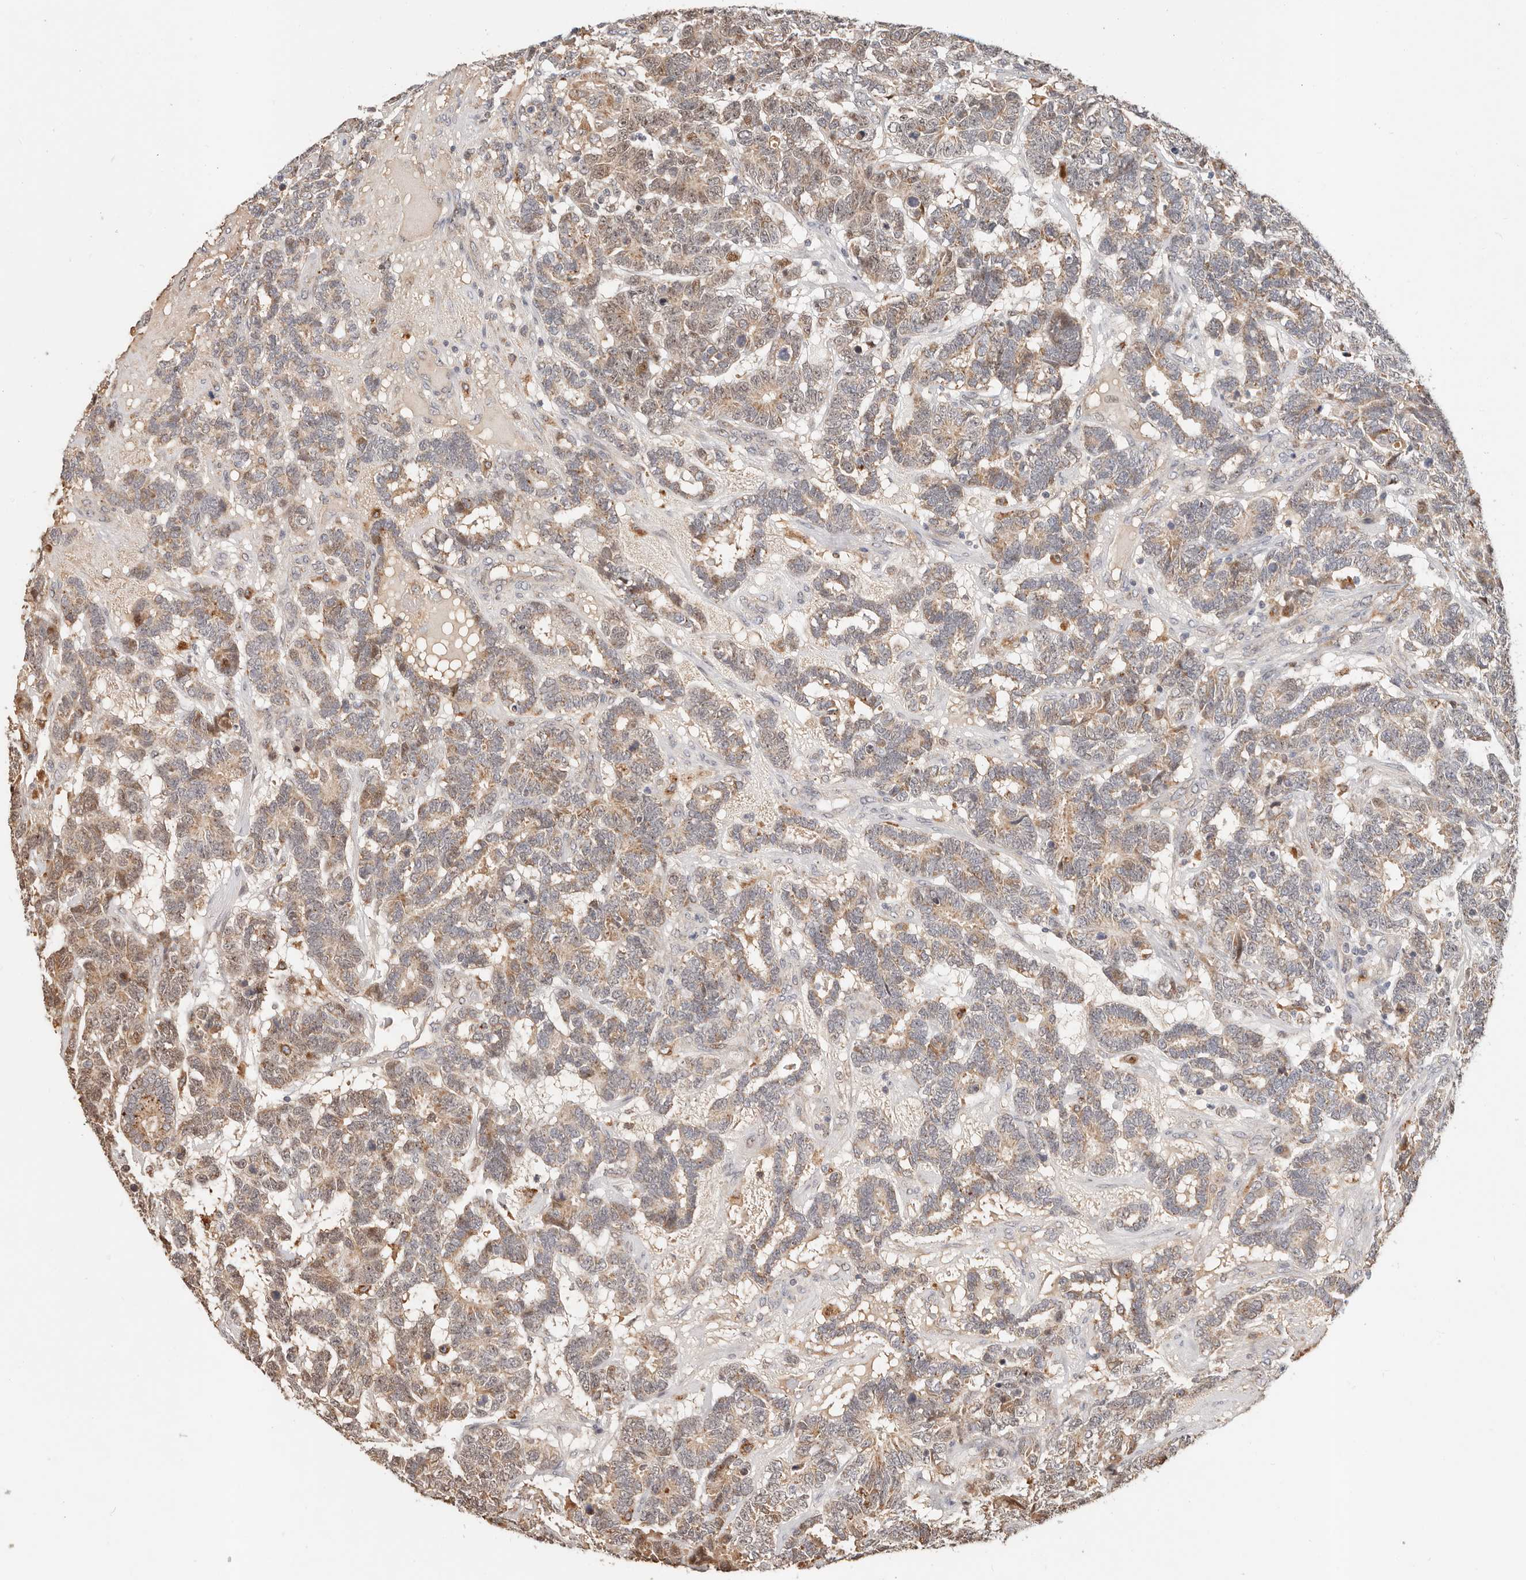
{"staining": {"intensity": "moderate", "quantity": ">75%", "location": "cytoplasmic/membranous"}, "tissue": "testis cancer", "cell_type": "Tumor cells", "image_type": "cancer", "snomed": [{"axis": "morphology", "description": "Carcinoma, Embryonal, NOS"}, {"axis": "topography", "description": "Testis"}], "caption": "Human testis embryonal carcinoma stained with a brown dye demonstrates moderate cytoplasmic/membranous positive staining in about >75% of tumor cells.", "gene": "ZRANB1", "patient": {"sex": "male", "age": 26}}